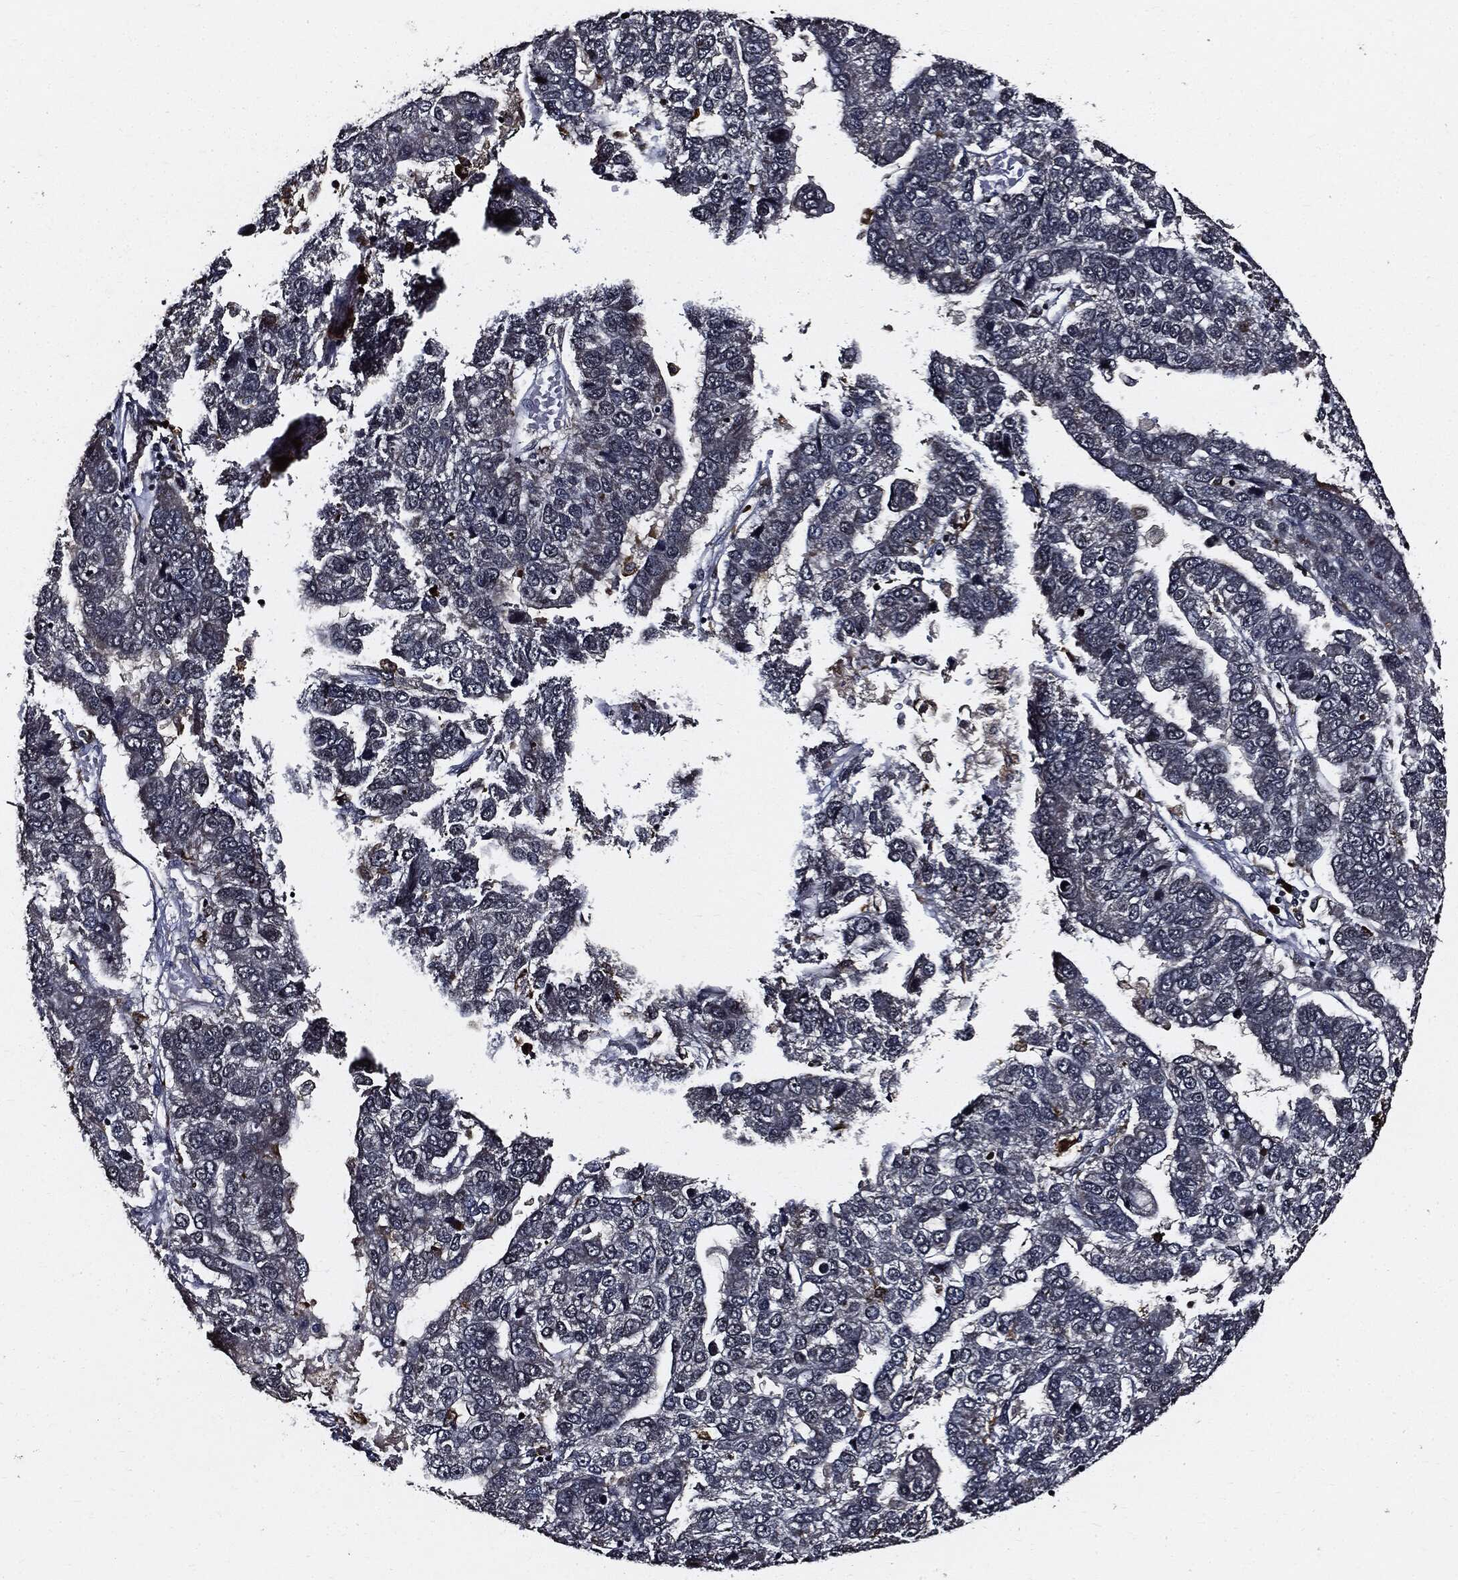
{"staining": {"intensity": "negative", "quantity": "none", "location": "none"}, "tissue": "pancreatic cancer", "cell_type": "Tumor cells", "image_type": "cancer", "snomed": [{"axis": "morphology", "description": "Adenocarcinoma, NOS"}, {"axis": "topography", "description": "Pancreas"}], "caption": "IHC histopathology image of neoplastic tissue: human pancreatic adenocarcinoma stained with DAB displays no significant protein staining in tumor cells. (Immunohistochemistry, brightfield microscopy, high magnification).", "gene": "SUGT1", "patient": {"sex": "female", "age": 61}}